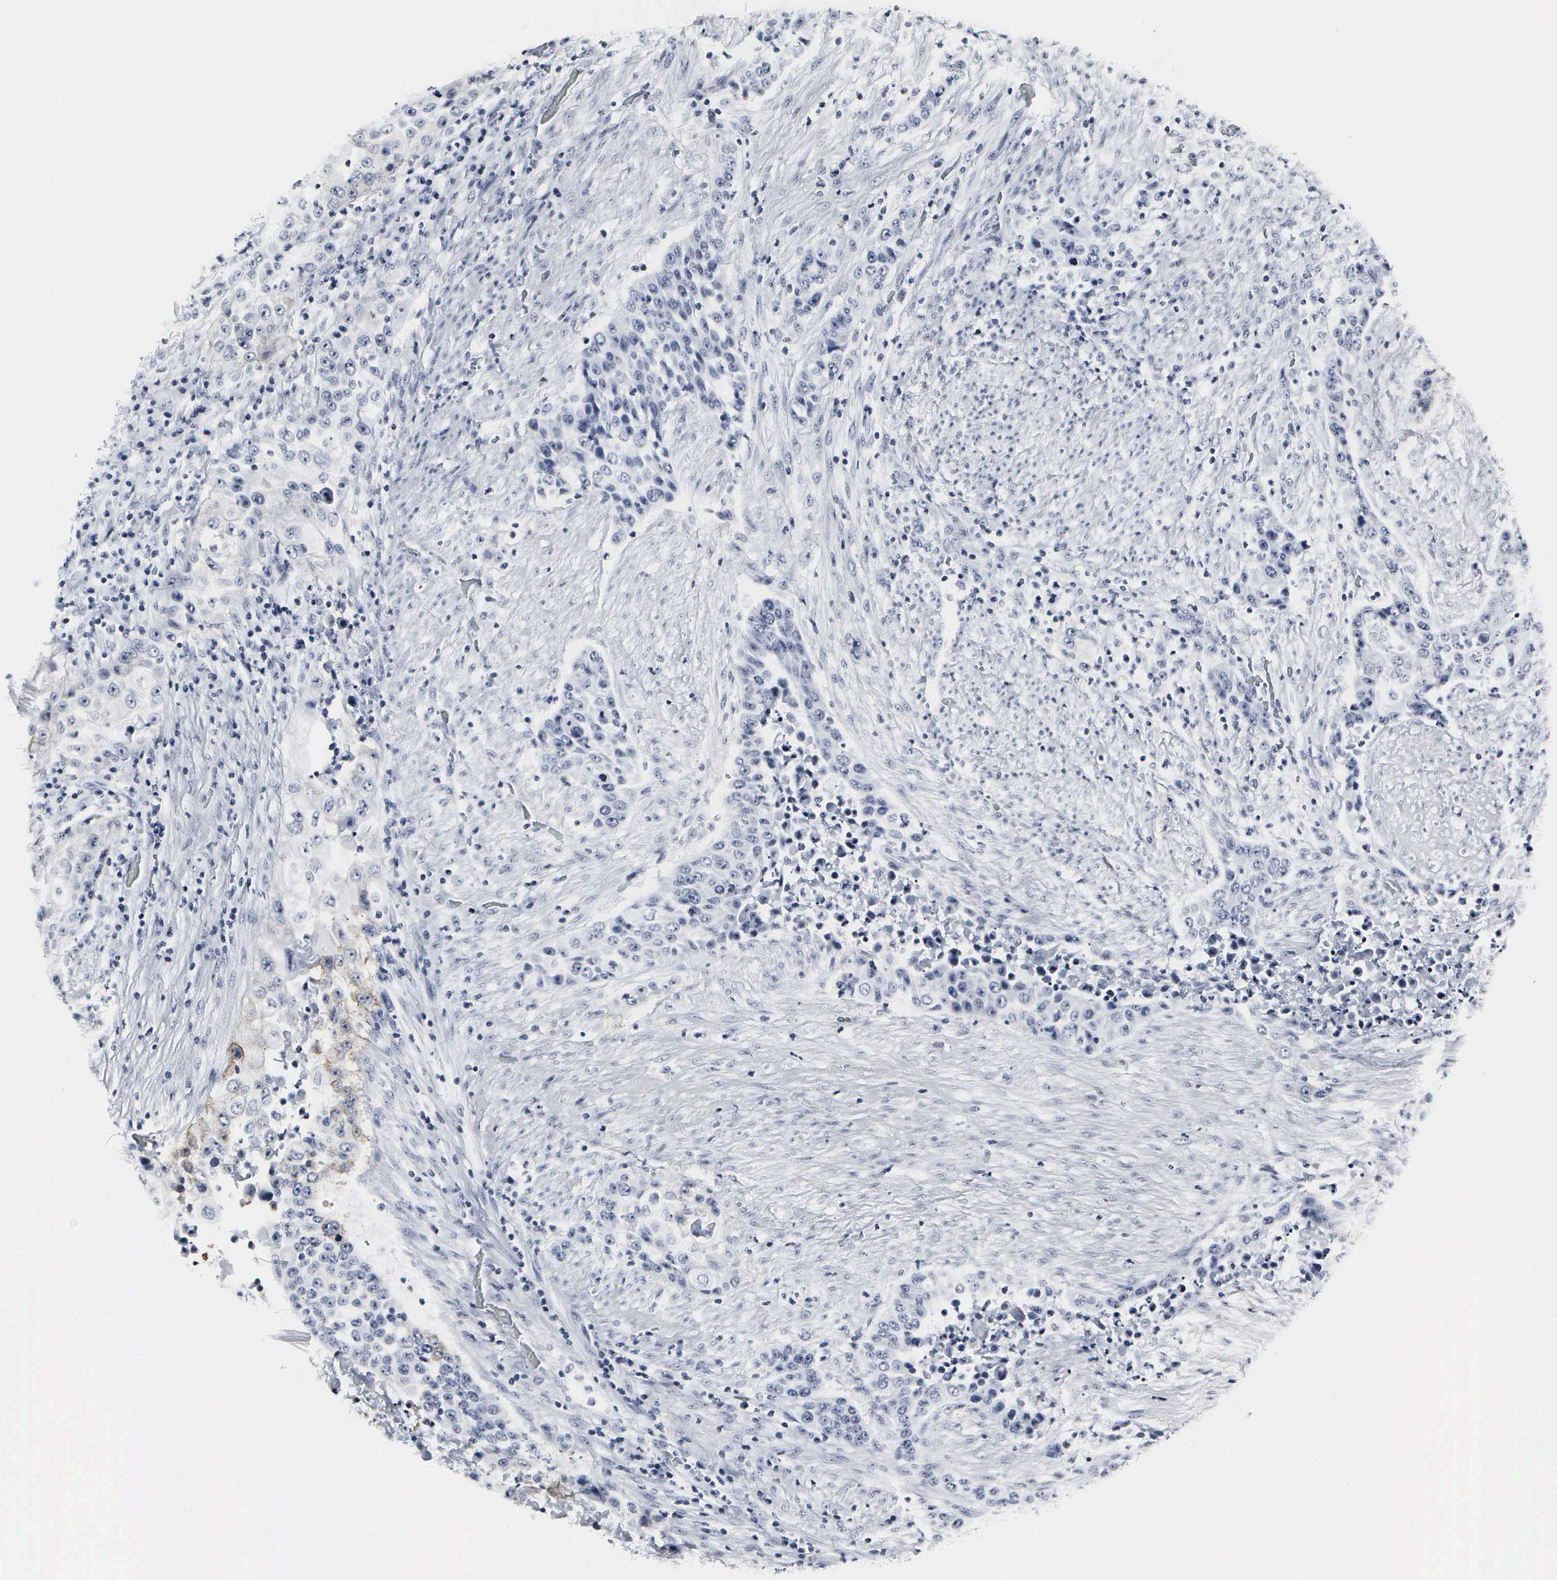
{"staining": {"intensity": "negative", "quantity": "none", "location": "none"}, "tissue": "urothelial cancer", "cell_type": "Tumor cells", "image_type": "cancer", "snomed": [{"axis": "morphology", "description": "Urothelial carcinoma, High grade"}, {"axis": "topography", "description": "Urinary bladder"}], "caption": "Histopathology image shows no protein expression in tumor cells of urothelial carcinoma (high-grade) tissue.", "gene": "DGCR2", "patient": {"sex": "male", "age": 74}}